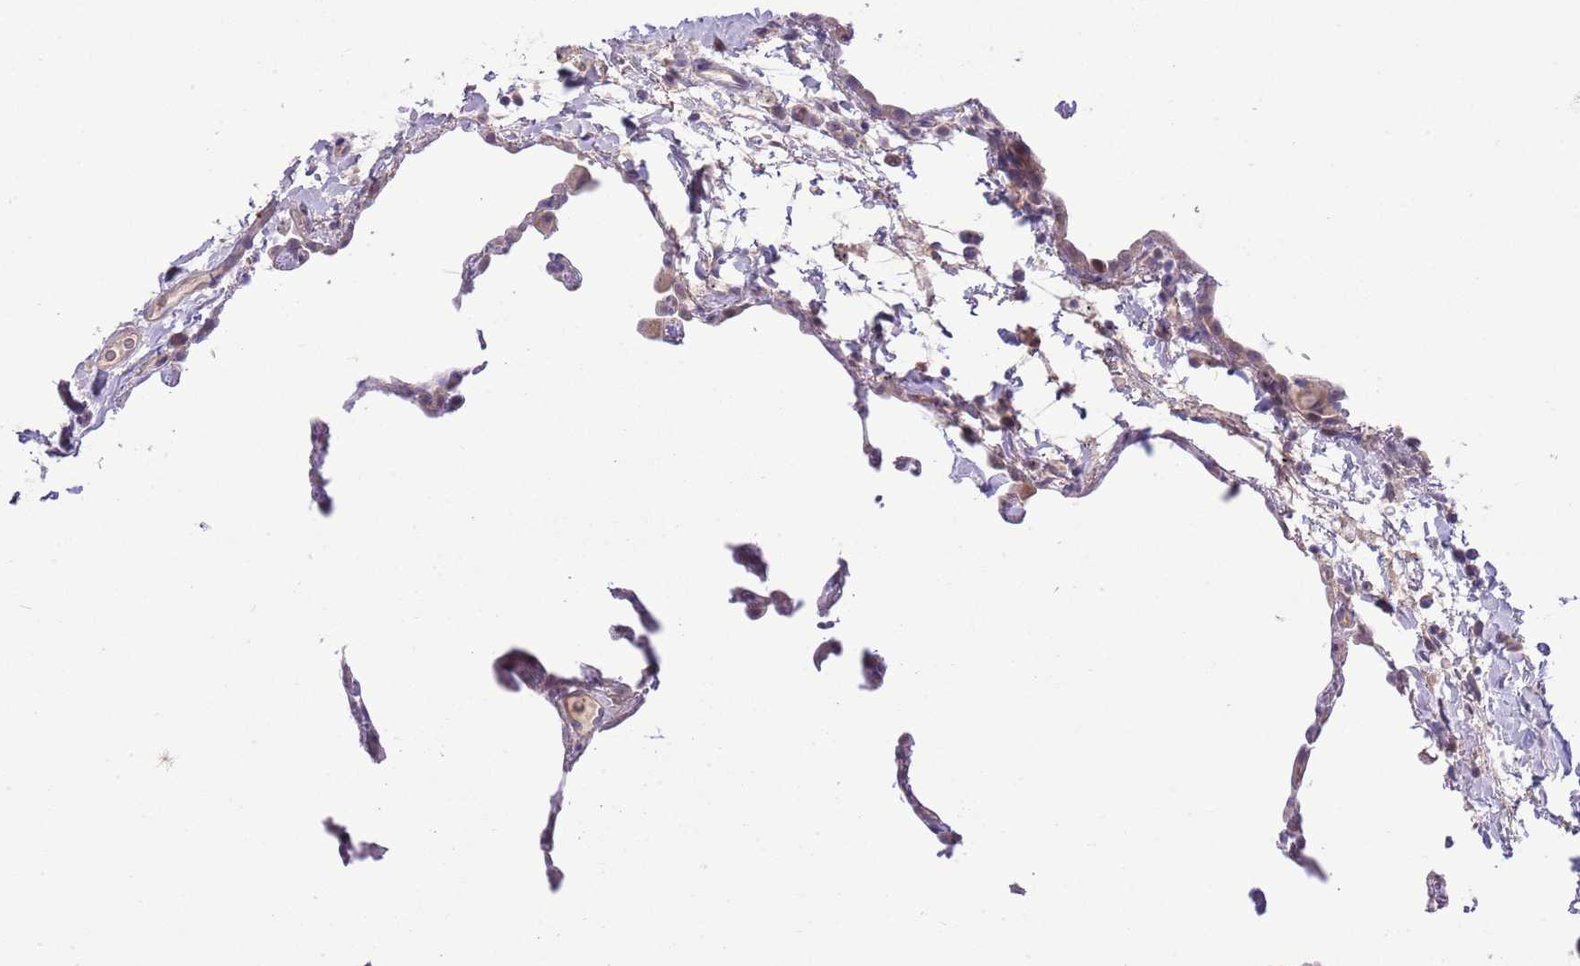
{"staining": {"intensity": "negative", "quantity": "none", "location": "none"}, "tissue": "lung", "cell_type": "Alveolar cells", "image_type": "normal", "snomed": [{"axis": "morphology", "description": "Normal tissue, NOS"}, {"axis": "topography", "description": "Lung"}], "caption": "Protein analysis of benign lung displays no significant expression in alveolar cells.", "gene": "FBRSL1", "patient": {"sex": "female", "age": 57}}